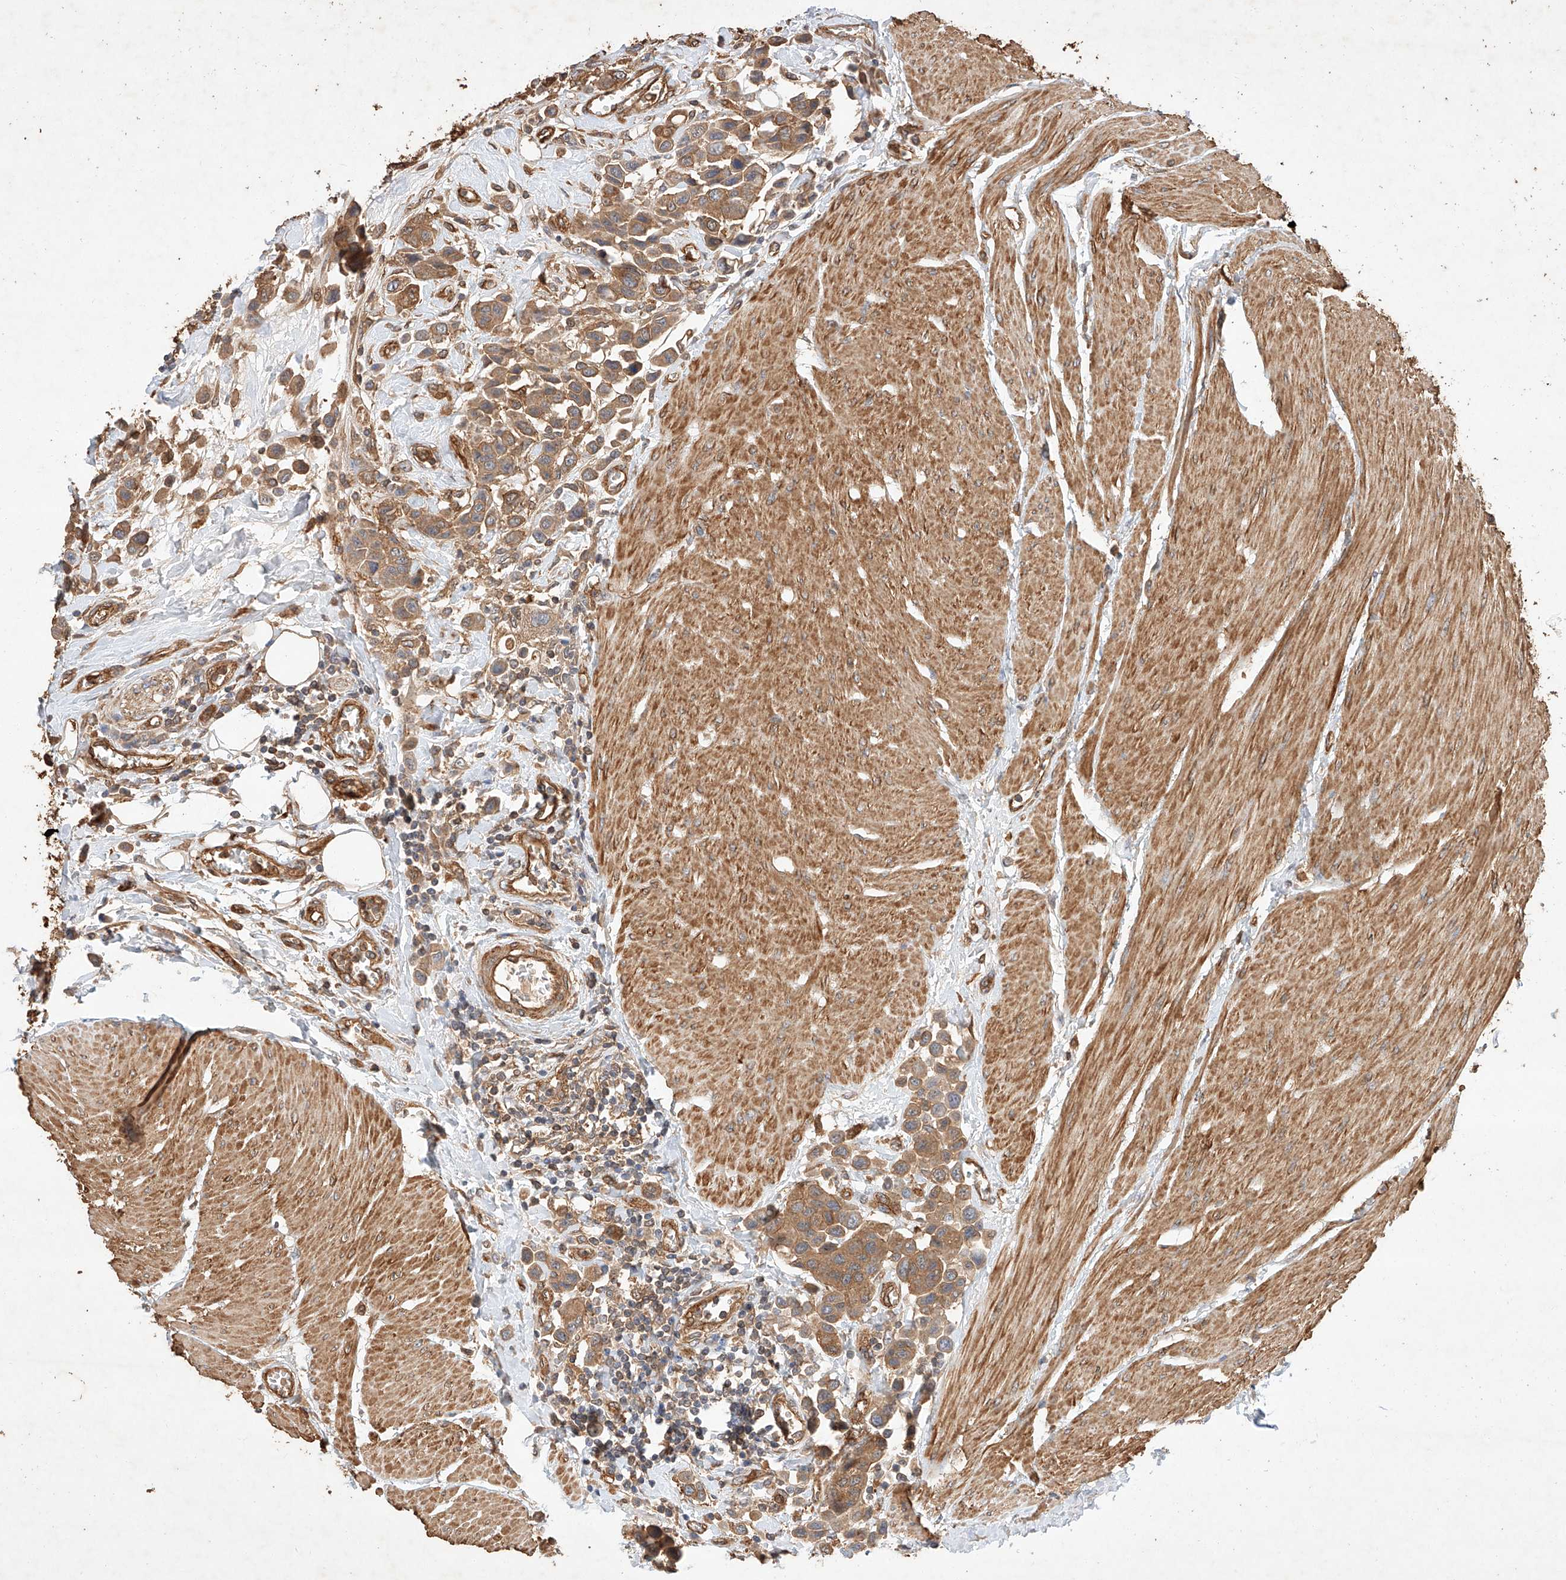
{"staining": {"intensity": "moderate", "quantity": ">75%", "location": "cytoplasmic/membranous"}, "tissue": "urothelial cancer", "cell_type": "Tumor cells", "image_type": "cancer", "snomed": [{"axis": "morphology", "description": "Urothelial carcinoma, High grade"}, {"axis": "topography", "description": "Urinary bladder"}], "caption": "A micrograph showing moderate cytoplasmic/membranous positivity in about >75% of tumor cells in urothelial cancer, as visualized by brown immunohistochemical staining.", "gene": "GHDC", "patient": {"sex": "male", "age": 50}}